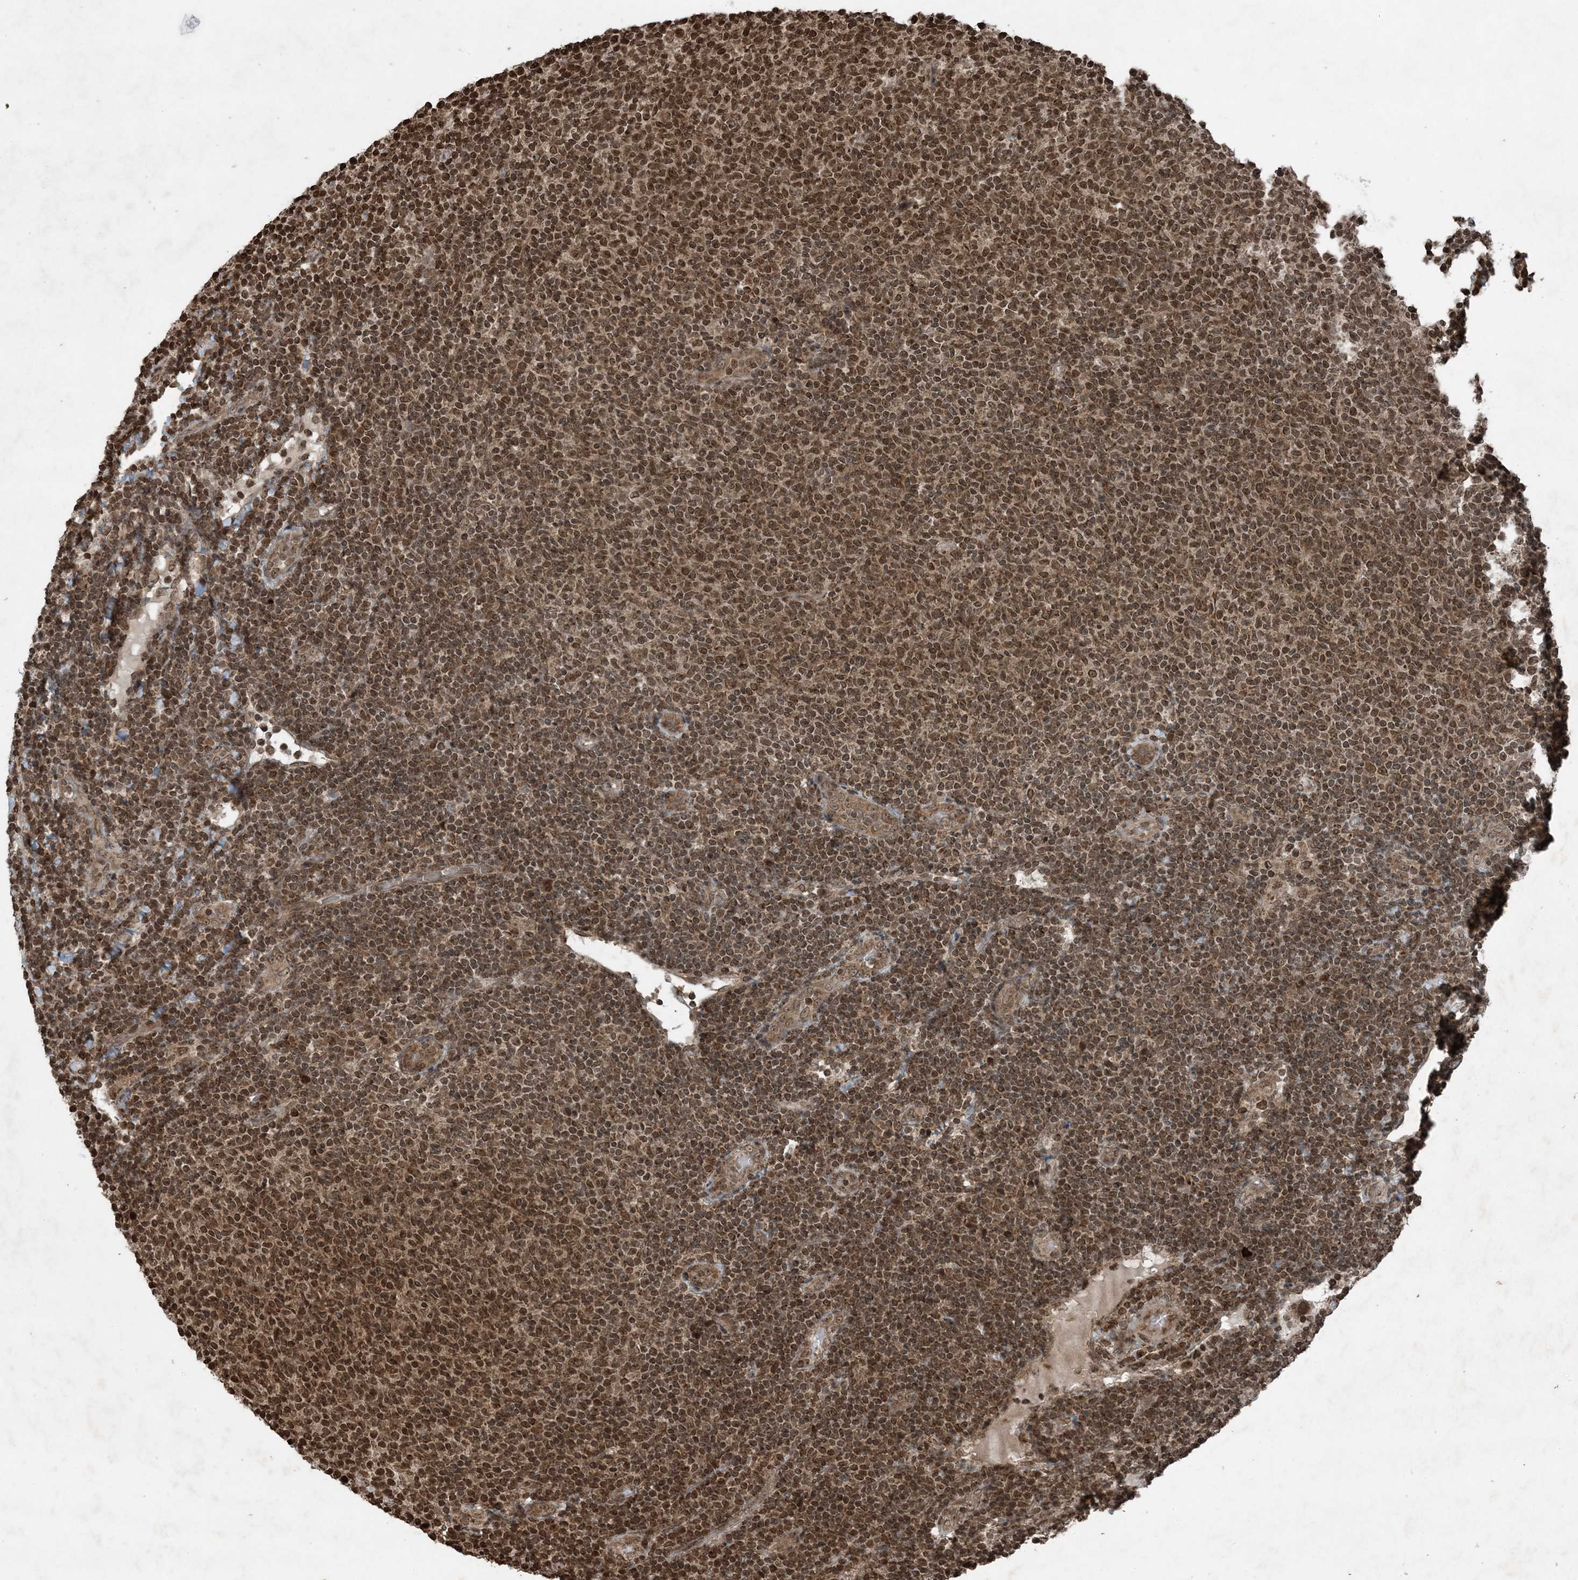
{"staining": {"intensity": "moderate", "quantity": ">75%", "location": "nuclear"}, "tissue": "lymphoma", "cell_type": "Tumor cells", "image_type": "cancer", "snomed": [{"axis": "morphology", "description": "Malignant lymphoma, non-Hodgkin's type, Low grade"}, {"axis": "topography", "description": "Lymph node"}], "caption": "Brown immunohistochemical staining in malignant lymphoma, non-Hodgkin's type (low-grade) reveals moderate nuclear expression in about >75% of tumor cells.", "gene": "ZFAND2B", "patient": {"sex": "male", "age": 66}}